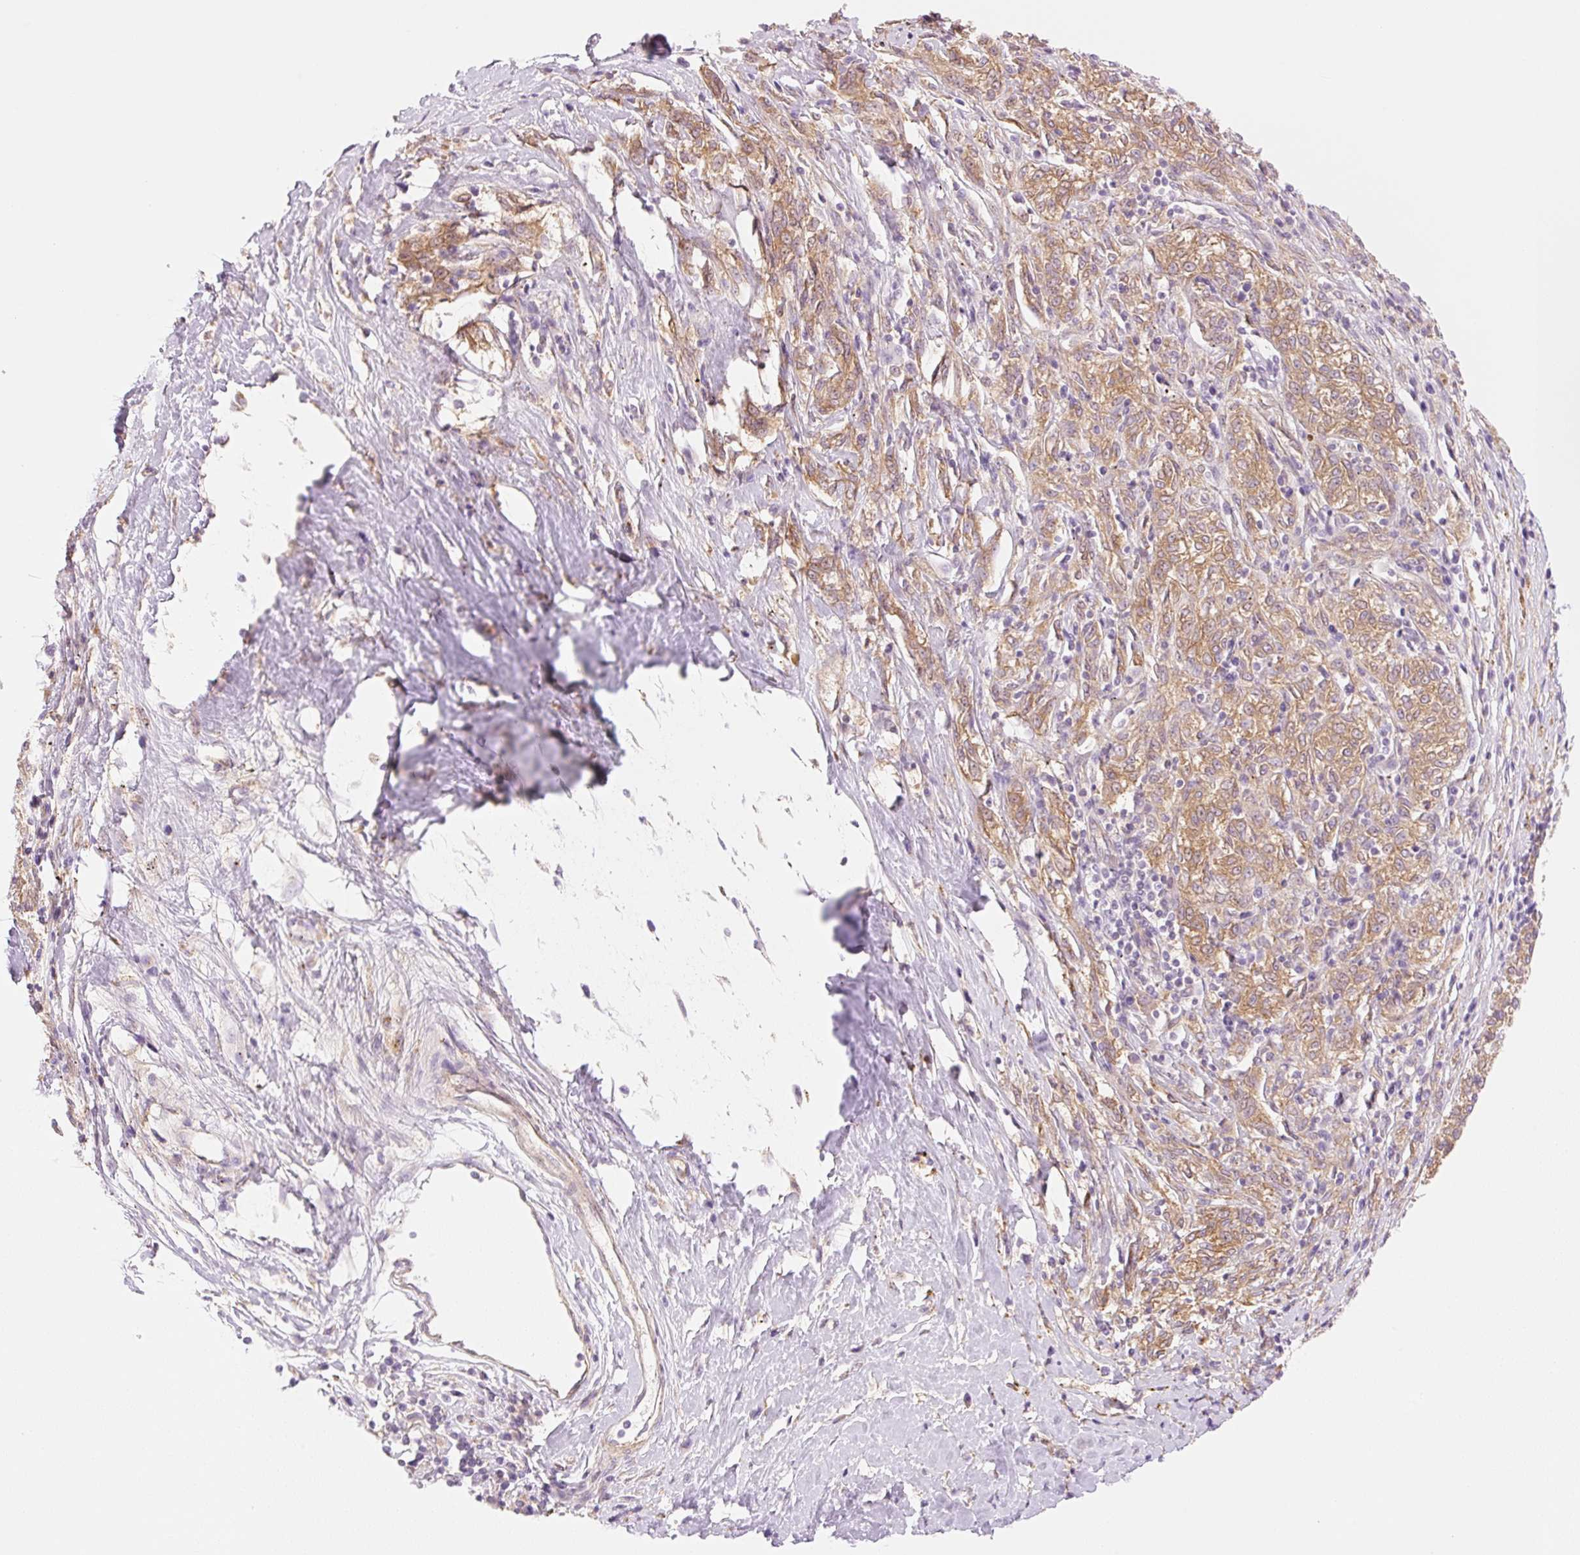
{"staining": {"intensity": "moderate", "quantity": ">75%", "location": "cytoplasmic/membranous"}, "tissue": "melanoma", "cell_type": "Tumor cells", "image_type": "cancer", "snomed": [{"axis": "morphology", "description": "Malignant melanoma, NOS"}, {"axis": "topography", "description": "Skin"}], "caption": "The histopathology image displays staining of malignant melanoma, revealing moderate cytoplasmic/membranous protein expression (brown color) within tumor cells. Using DAB (3,3'-diaminobenzidine) (brown) and hematoxylin (blue) stains, captured at high magnification using brightfield microscopy.", "gene": "NLRP5", "patient": {"sex": "female", "age": 72}}